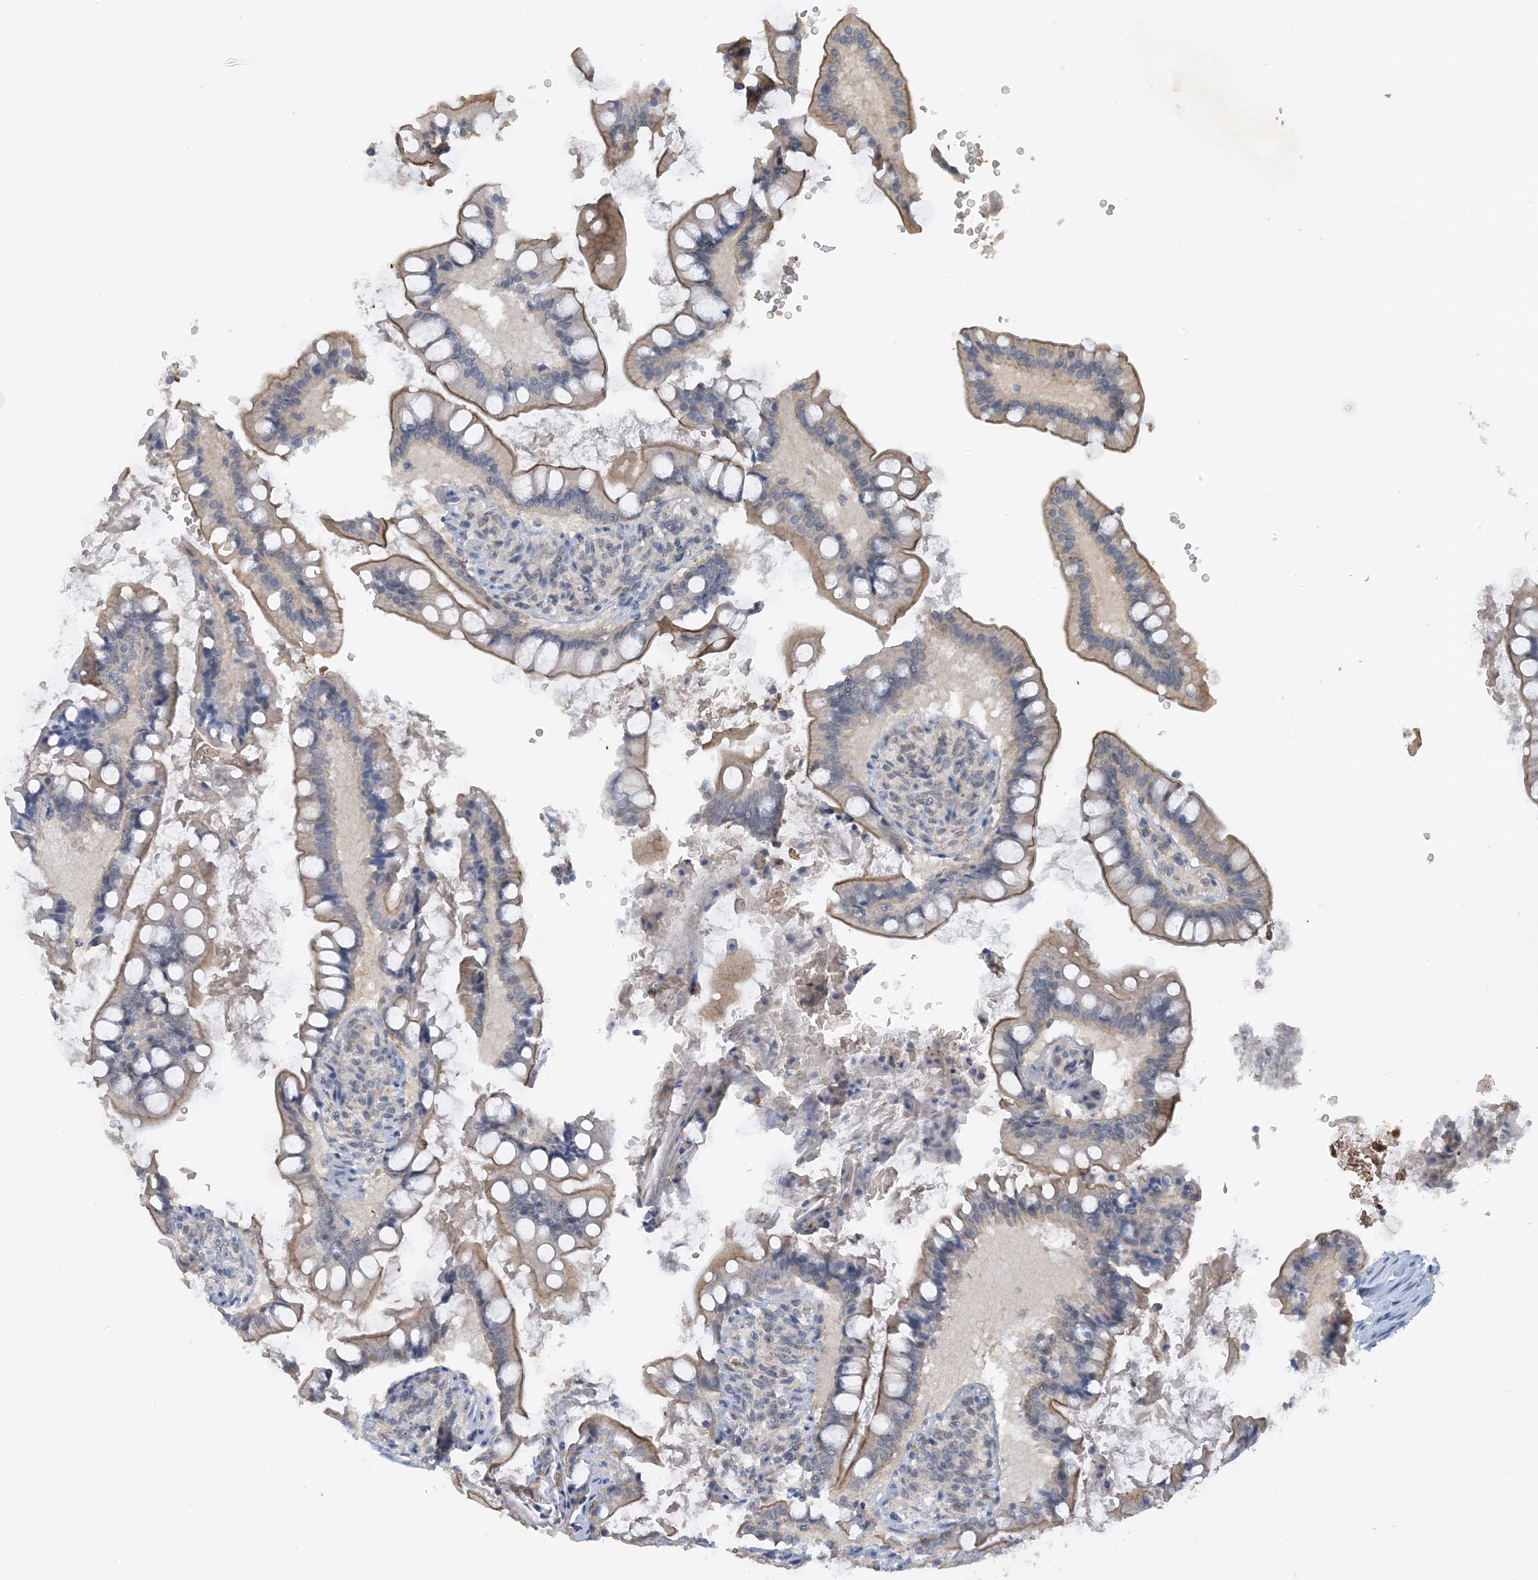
{"staining": {"intensity": "moderate", "quantity": "25%-75%", "location": "cytoplasmic/membranous"}, "tissue": "small intestine", "cell_type": "Glandular cells", "image_type": "normal", "snomed": [{"axis": "morphology", "description": "Normal tissue, NOS"}, {"axis": "topography", "description": "Small intestine"}], "caption": "Protein expression analysis of unremarkable human small intestine reveals moderate cytoplasmic/membranous positivity in about 25%-75% of glandular cells. Using DAB (brown) and hematoxylin (blue) stains, captured at high magnification using brightfield microscopy.", "gene": "UBE2E1", "patient": {"sex": "male", "age": 7}}